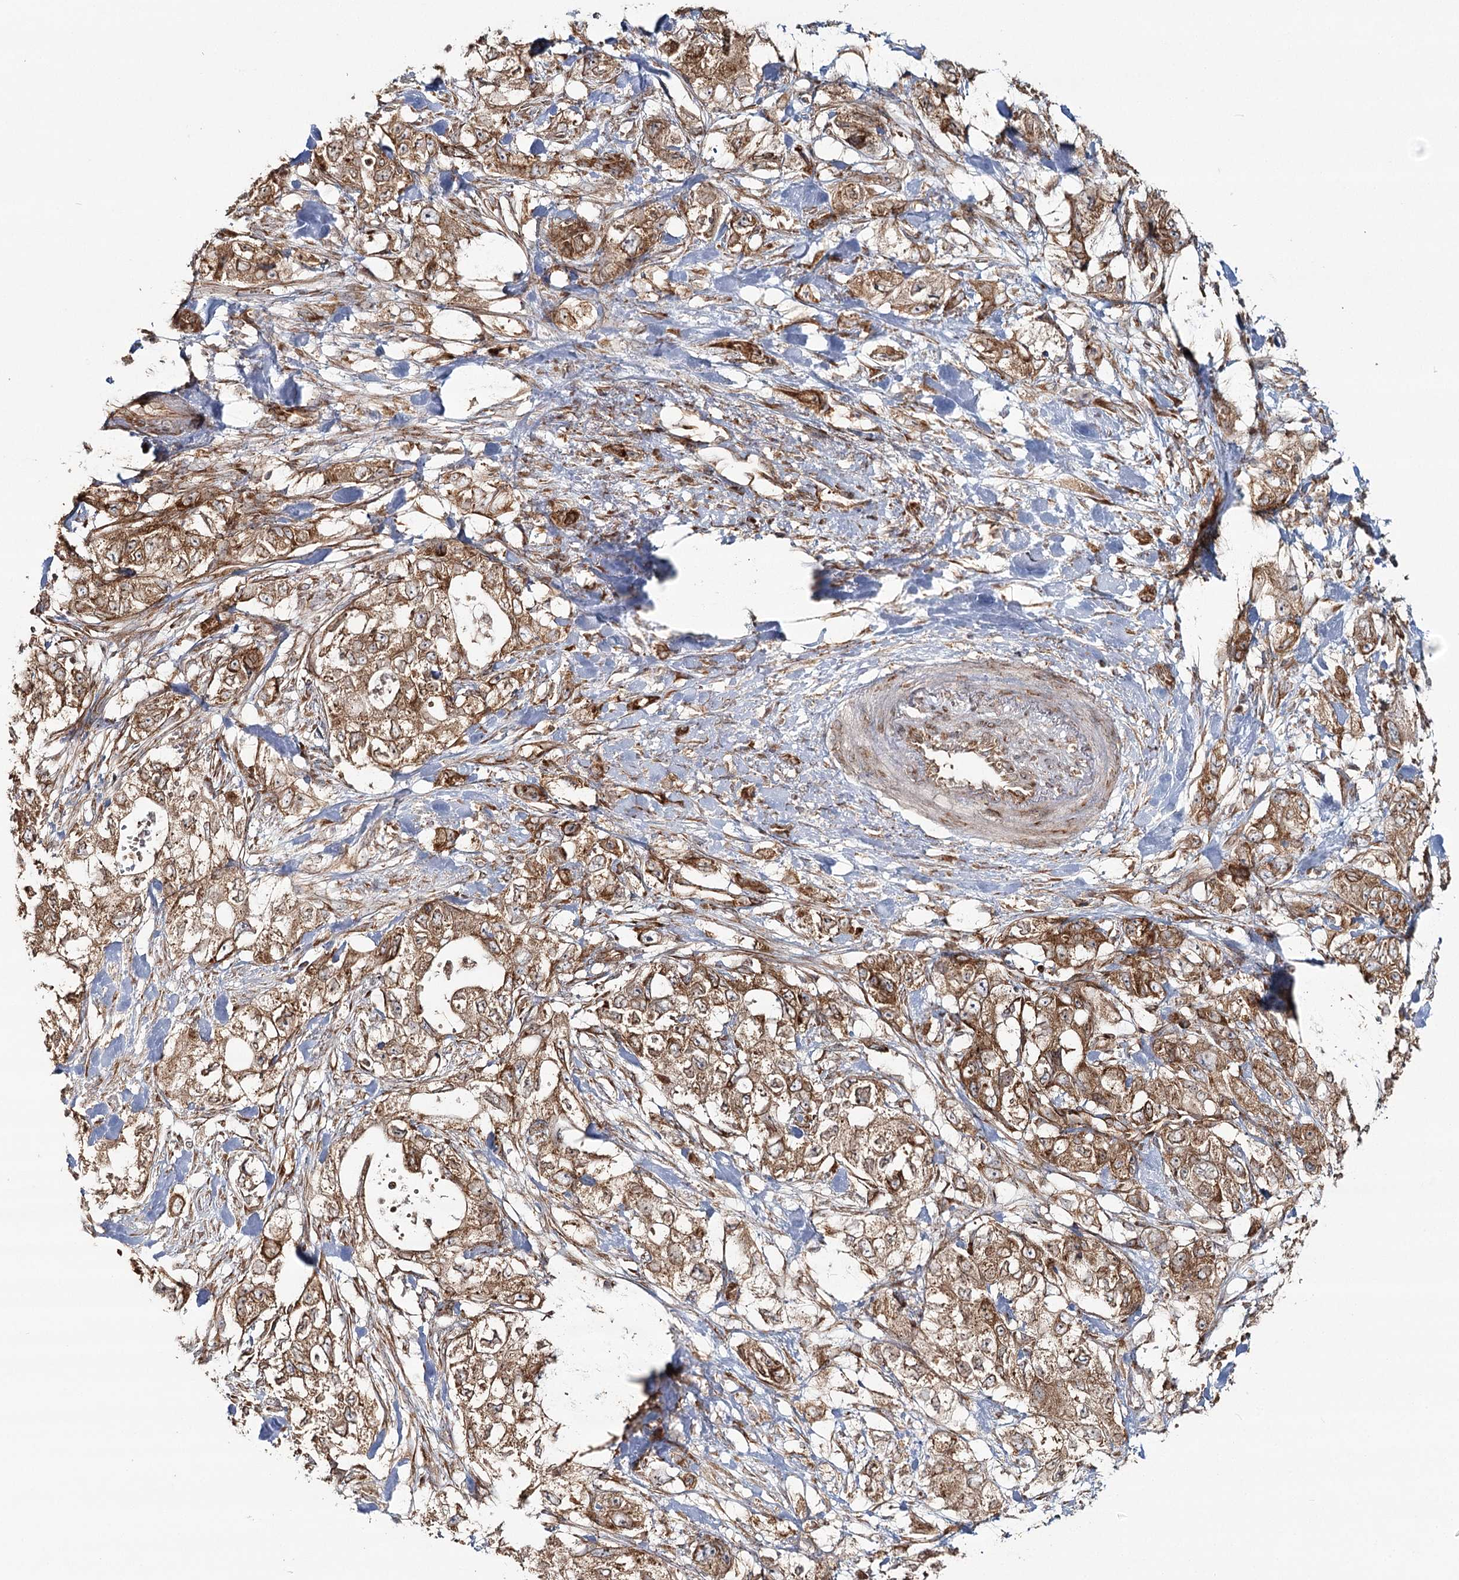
{"staining": {"intensity": "moderate", "quantity": ">75%", "location": "cytoplasmic/membranous"}, "tissue": "pancreatic cancer", "cell_type": "Tumor cells", "image_type": "cancer", "snomed": [{"axis": "morphology", "description": "Adenocarcinoma, NOS"}, {"axis": "topography", "description": "Pancreas"}], "caption": "A micrograph showing moderate cytoplasmic/membranous expression in about >75% of tumor cells in pancreatic cancer (adenocarcinoma), as visualized by brown immunohistochemical staining.", "gene": "OTUD4", "patient": {"sex": "female", "age": 73}}